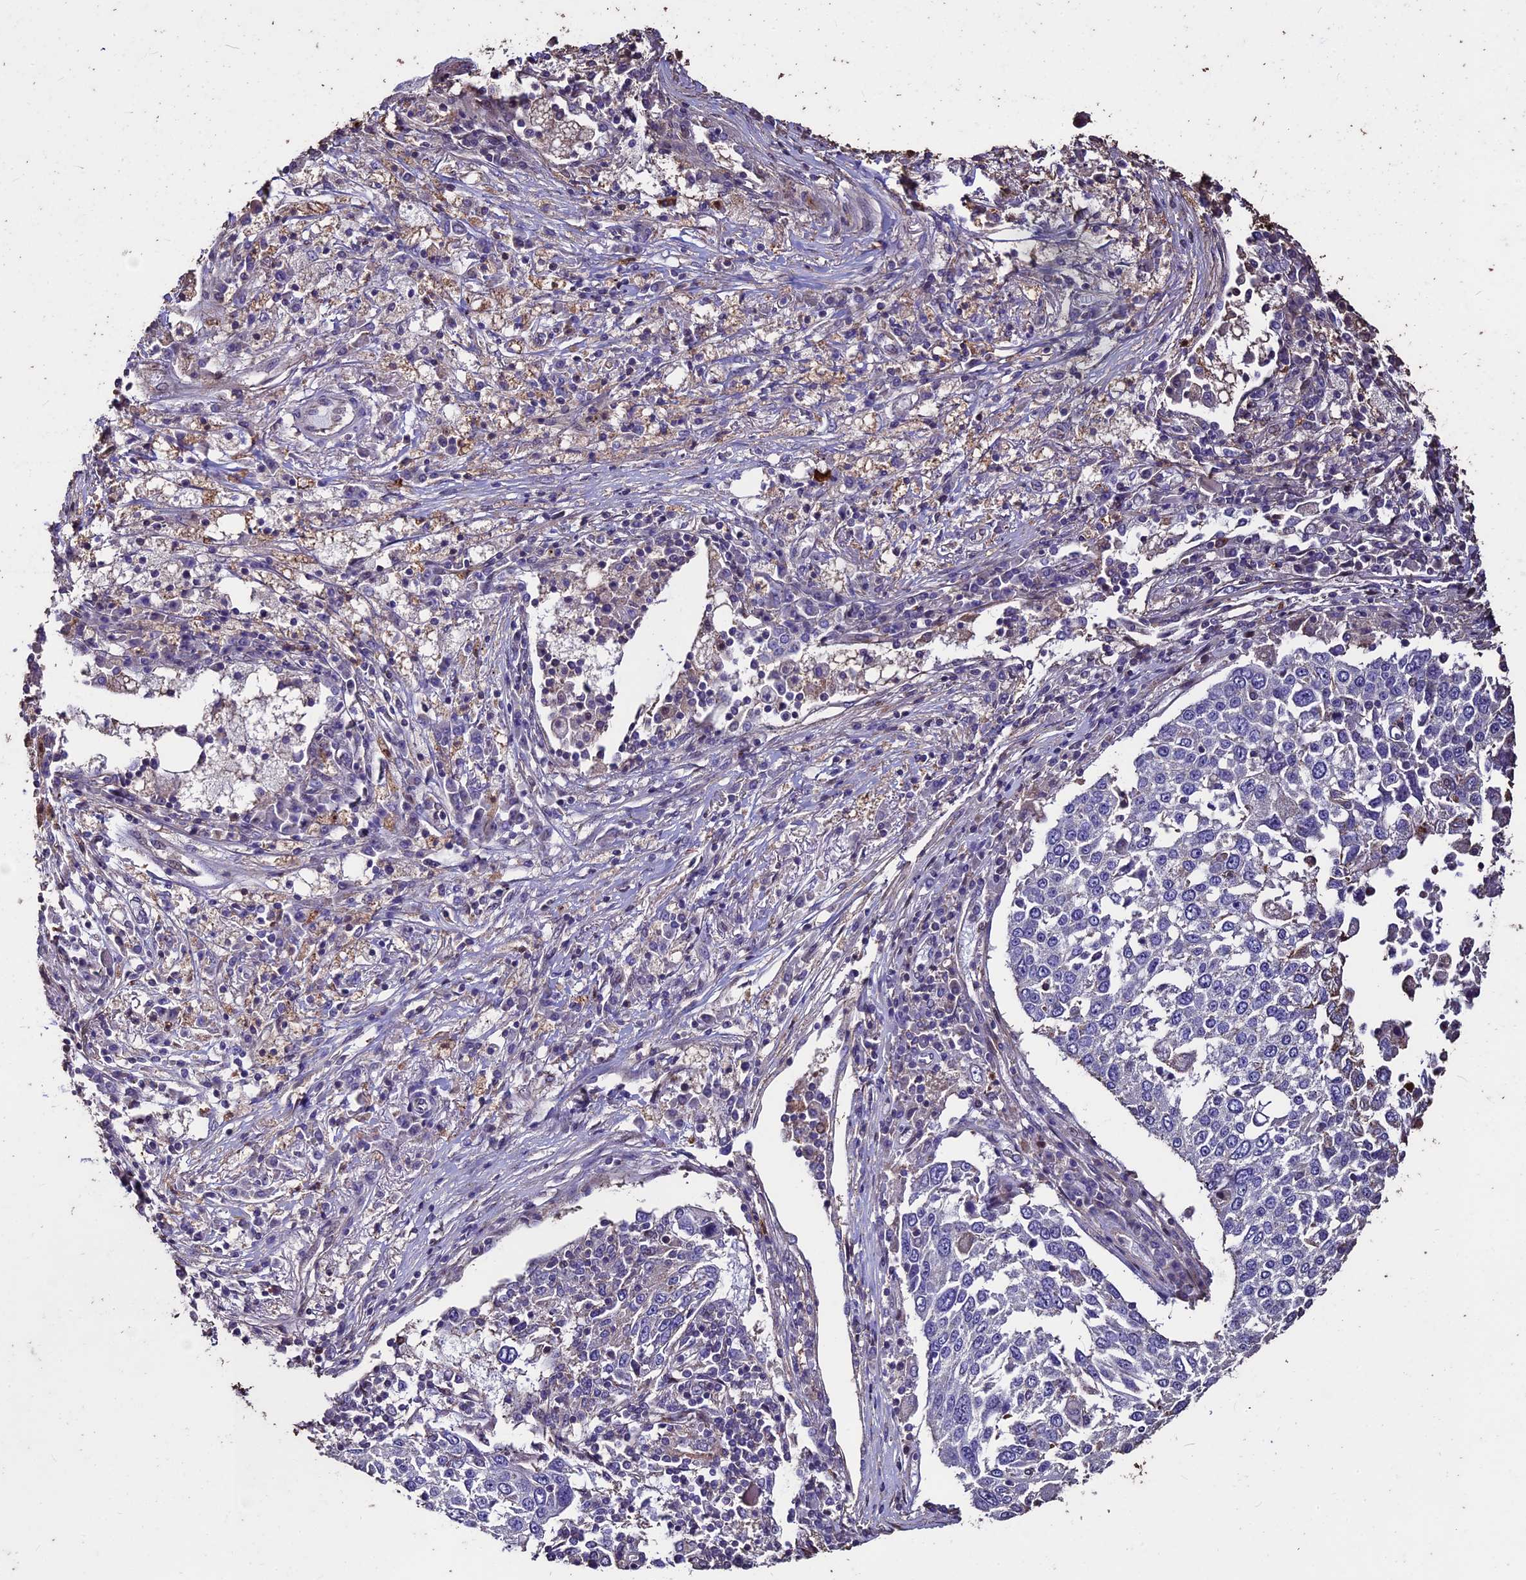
{"staining": {"intensity": "negative", "quantity": "none", "location": "none"}, "tissue": "lung cancer", "cell_type": "Tumor cells", "image_type": "cancer", "snomed": [{"axis": "morphology", "description": "Squamous cell carcinoma, NOS"}, {"axis": "topography", "description": "Lung"}], "caption": "Immunohistochemistry (IHC) micrograph of human lung cancer (squamous cell carcinoma) stained for a protein (brown), which shows no expression in tumor cells.", "gene": "USB1", "patient": {"sex": "male", "age": 65}}